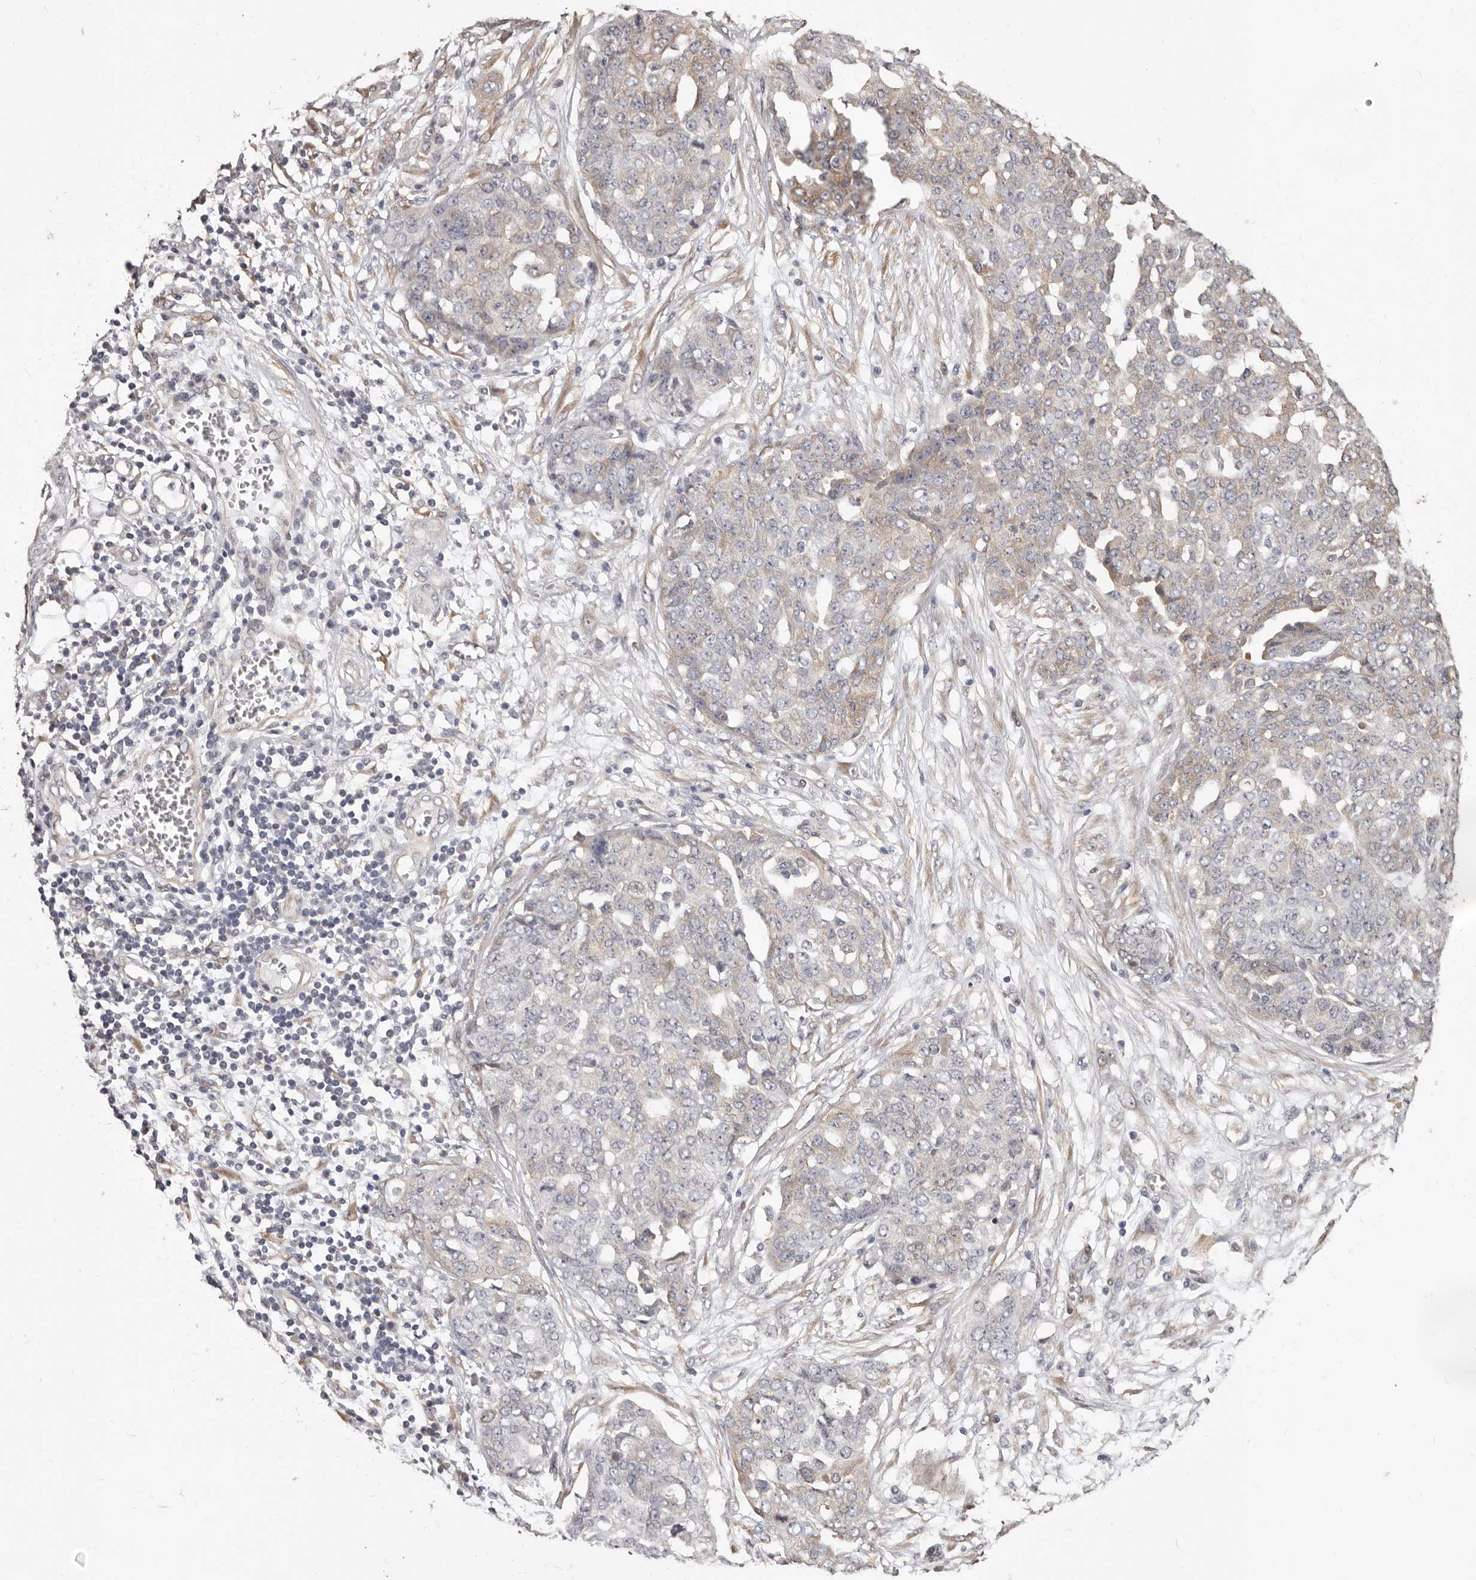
{"staining": {"intensity": "weak", "quantity": "<25%", "location": "cytoplasmic/membranous"}, "tissue": "ovarian cancer", "cell_type": "Tumor cells", "image_type": "cancer", "snomed": [{"axis": "morphology", "description": "Cystadenocarcinoma, serous, NOS"}, {"axis": "topography", "description": "Soft tissue"}, {"axis": "topography", "description": "Ovary"}], "caption": "This is a photomicrograph of immunohistochemistry staining of ovarian cancer (serous cystadenocarcinoma), which shows no positivity in tumor cells.", "gene": "KHDRBS2", "patient": {"sex": "female", "age": 57}}